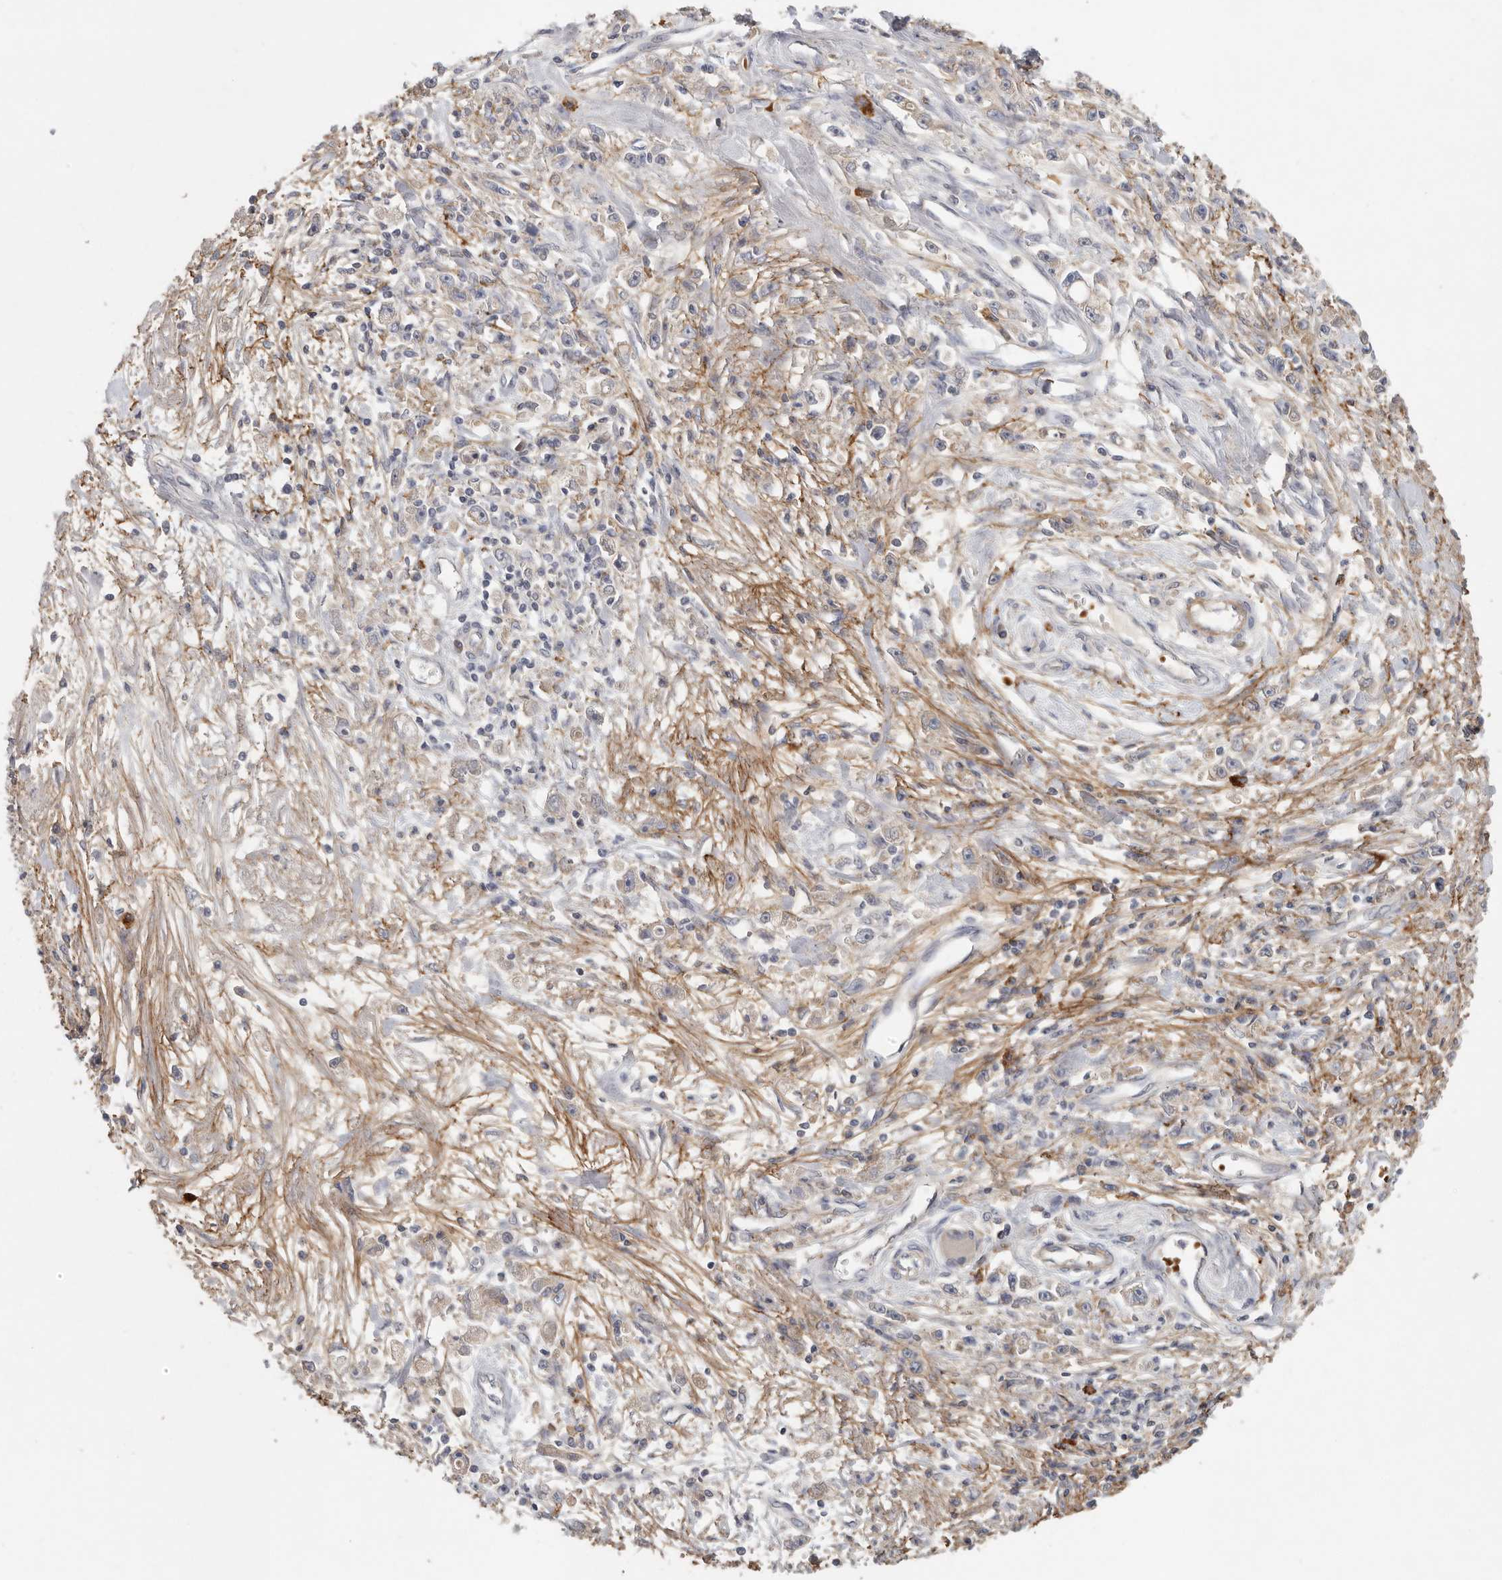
{"staining": {"intensity": "negative", "quantity": "none", "location": "none"}, "tissue": "stomach cancer", "cell_type": "Tumor cells", "image_type": "cancer", "snomed": [{"axis": "morphology", "description": "Adenocarcinoma, NOS"}, {"axis": "topography", "description": "Stomach"}], "caption": "The histopathology image shows no significant positivity in tumor cells of stomach adenocarcinoma.", "gene": "CFAP298", "patient": {"sex": "female", "age": 59}}